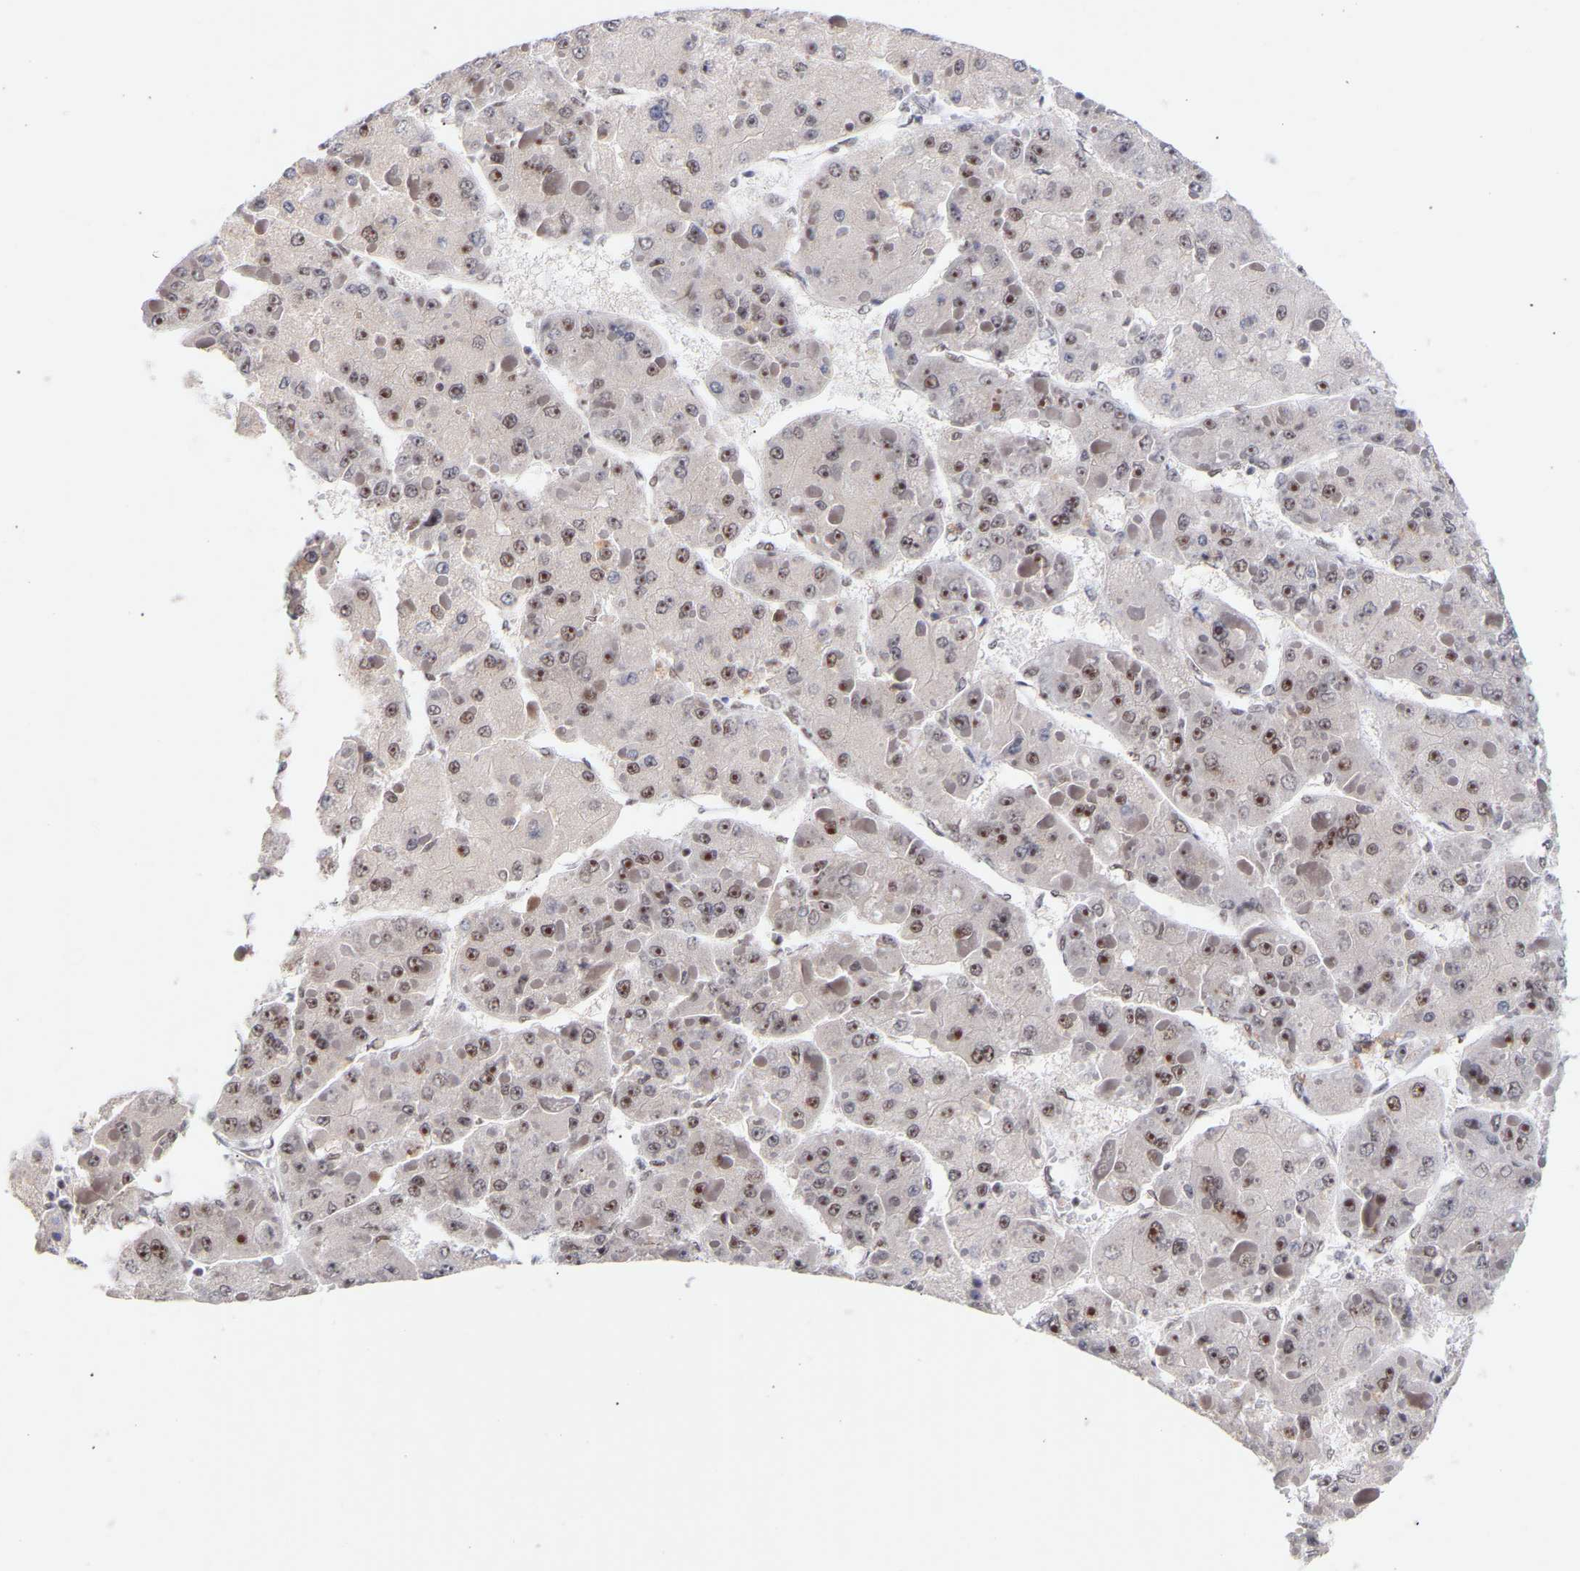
{"staining": {"intensity": "moderate", "quantity": ">75%", "location": "nuclear"}, "tissue": "liver cancer", "cell_type": "Tumor cells", "image_type": "cancer", "snomed": [{"axis": "morphology", "description": "Carcinoma, Hepatocellular, NOS"}, {"axis": "topography", "description": "Liver"}], "caption": "The photomicrograph shows a brown stain indicating the presence of a protein in the nuclear of tumor cells in liver cancer (hepatocellular carcinoma). (DAB IHC, brown staining for protein, blue staining for nuclei).", "gene": "RBM15", "patient": {"sex": "female", "age": 73}}